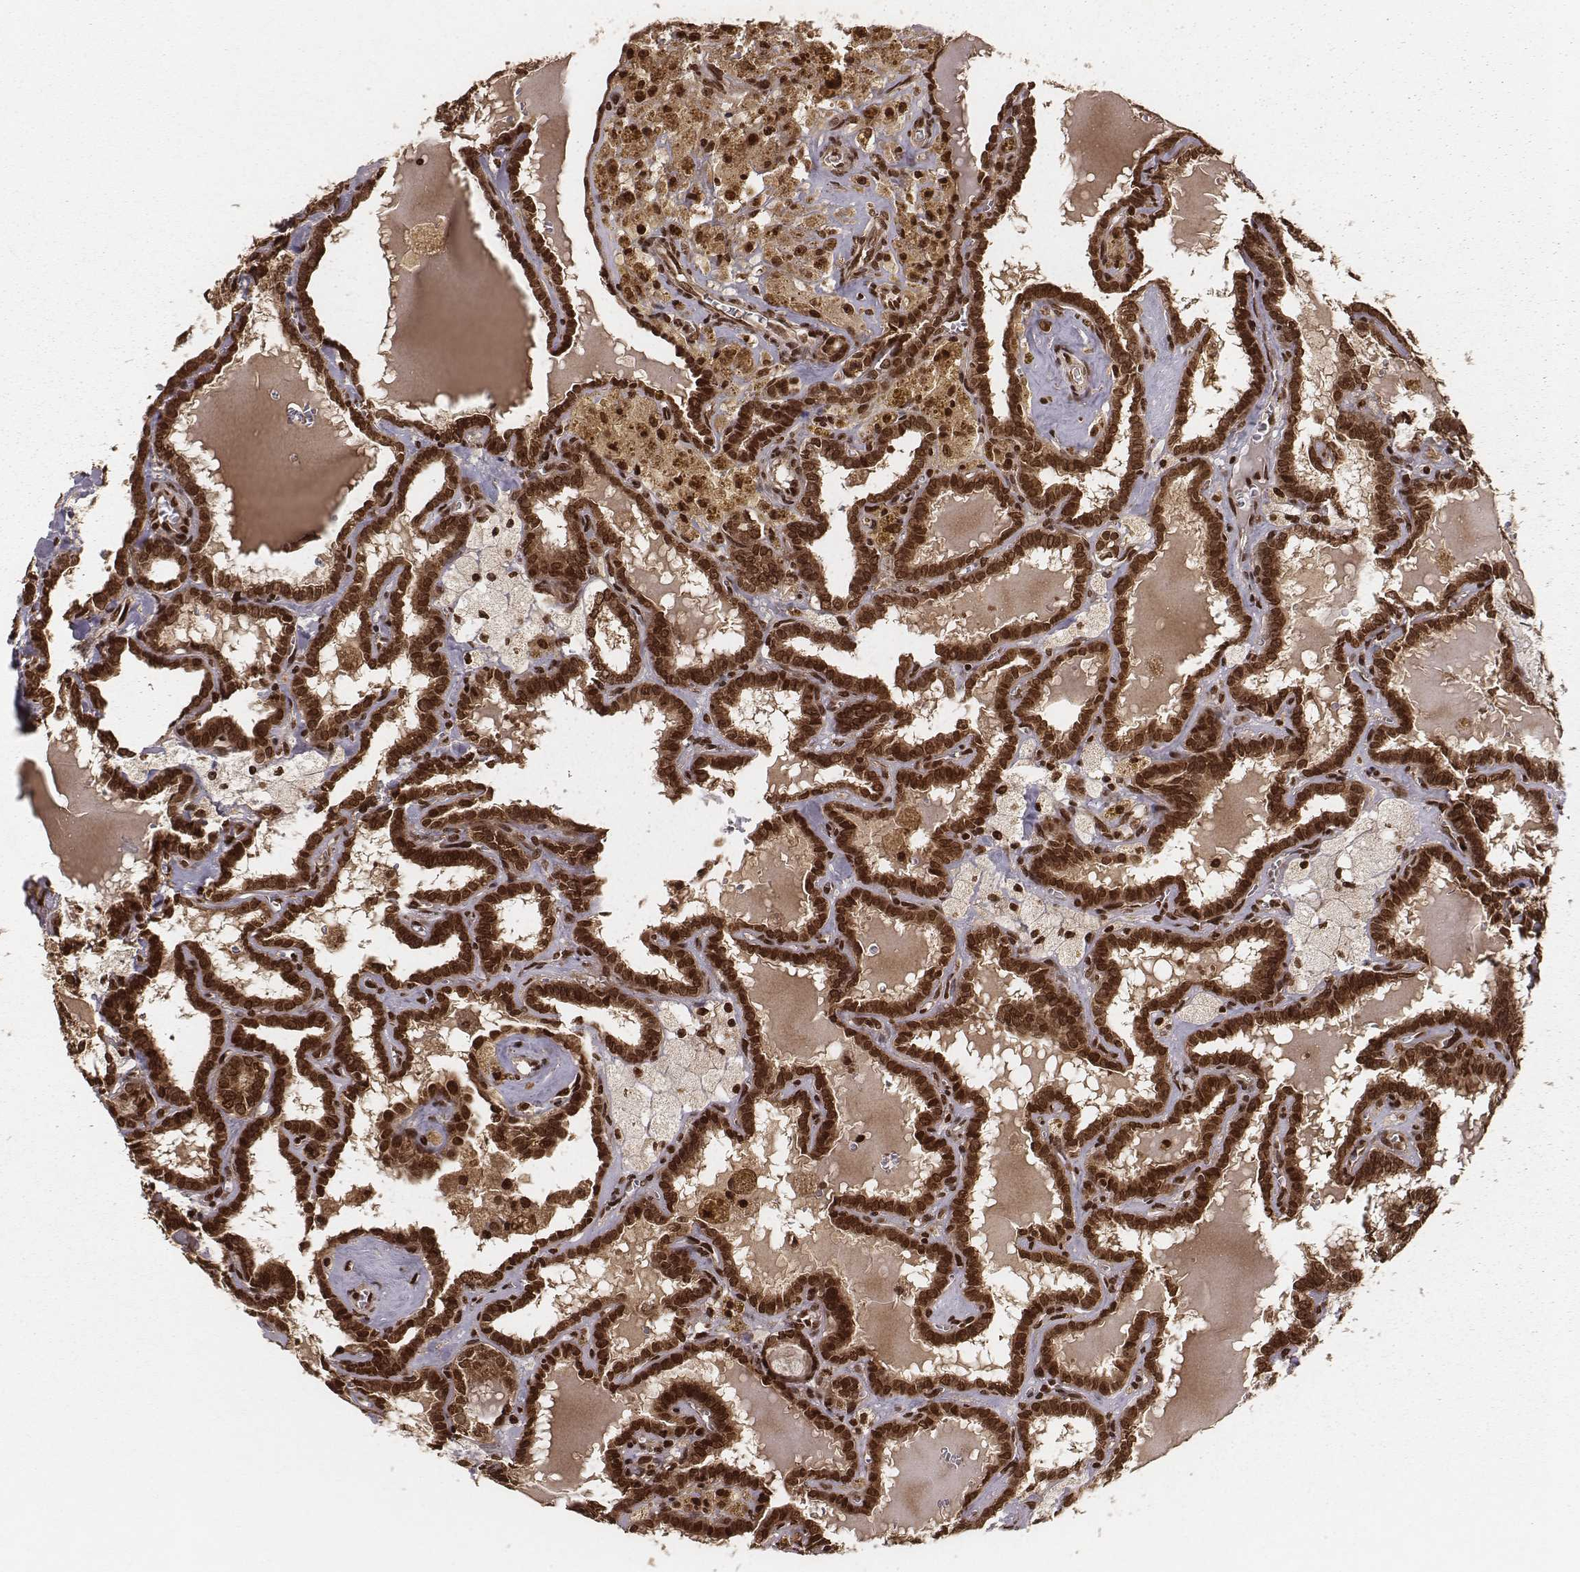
{"staining": {"intensity": "strong", "quantity": ">75%", "location": "cytoplasmic/membranous,nuclear"}, "tissue": "thyroid cancer", "cell_type": "Tumor cells", "image_type": "cancer", "snomed": [{"axis": "morphology", "description": "Papillary adenocarcinoma, NOS"}, {"axis": "topography", "description": "Thyroid gland"}], "caption": "DAB (3,3'-diaminobenzidine) immunohistochemical staining of human thyroid cancer exhibits strong cytoplasmic/membranous and nuclear protein positivity in about >75% of tumor cells.", "gene": "NFX1", "patient": {"sex": "female", "age": 39}}